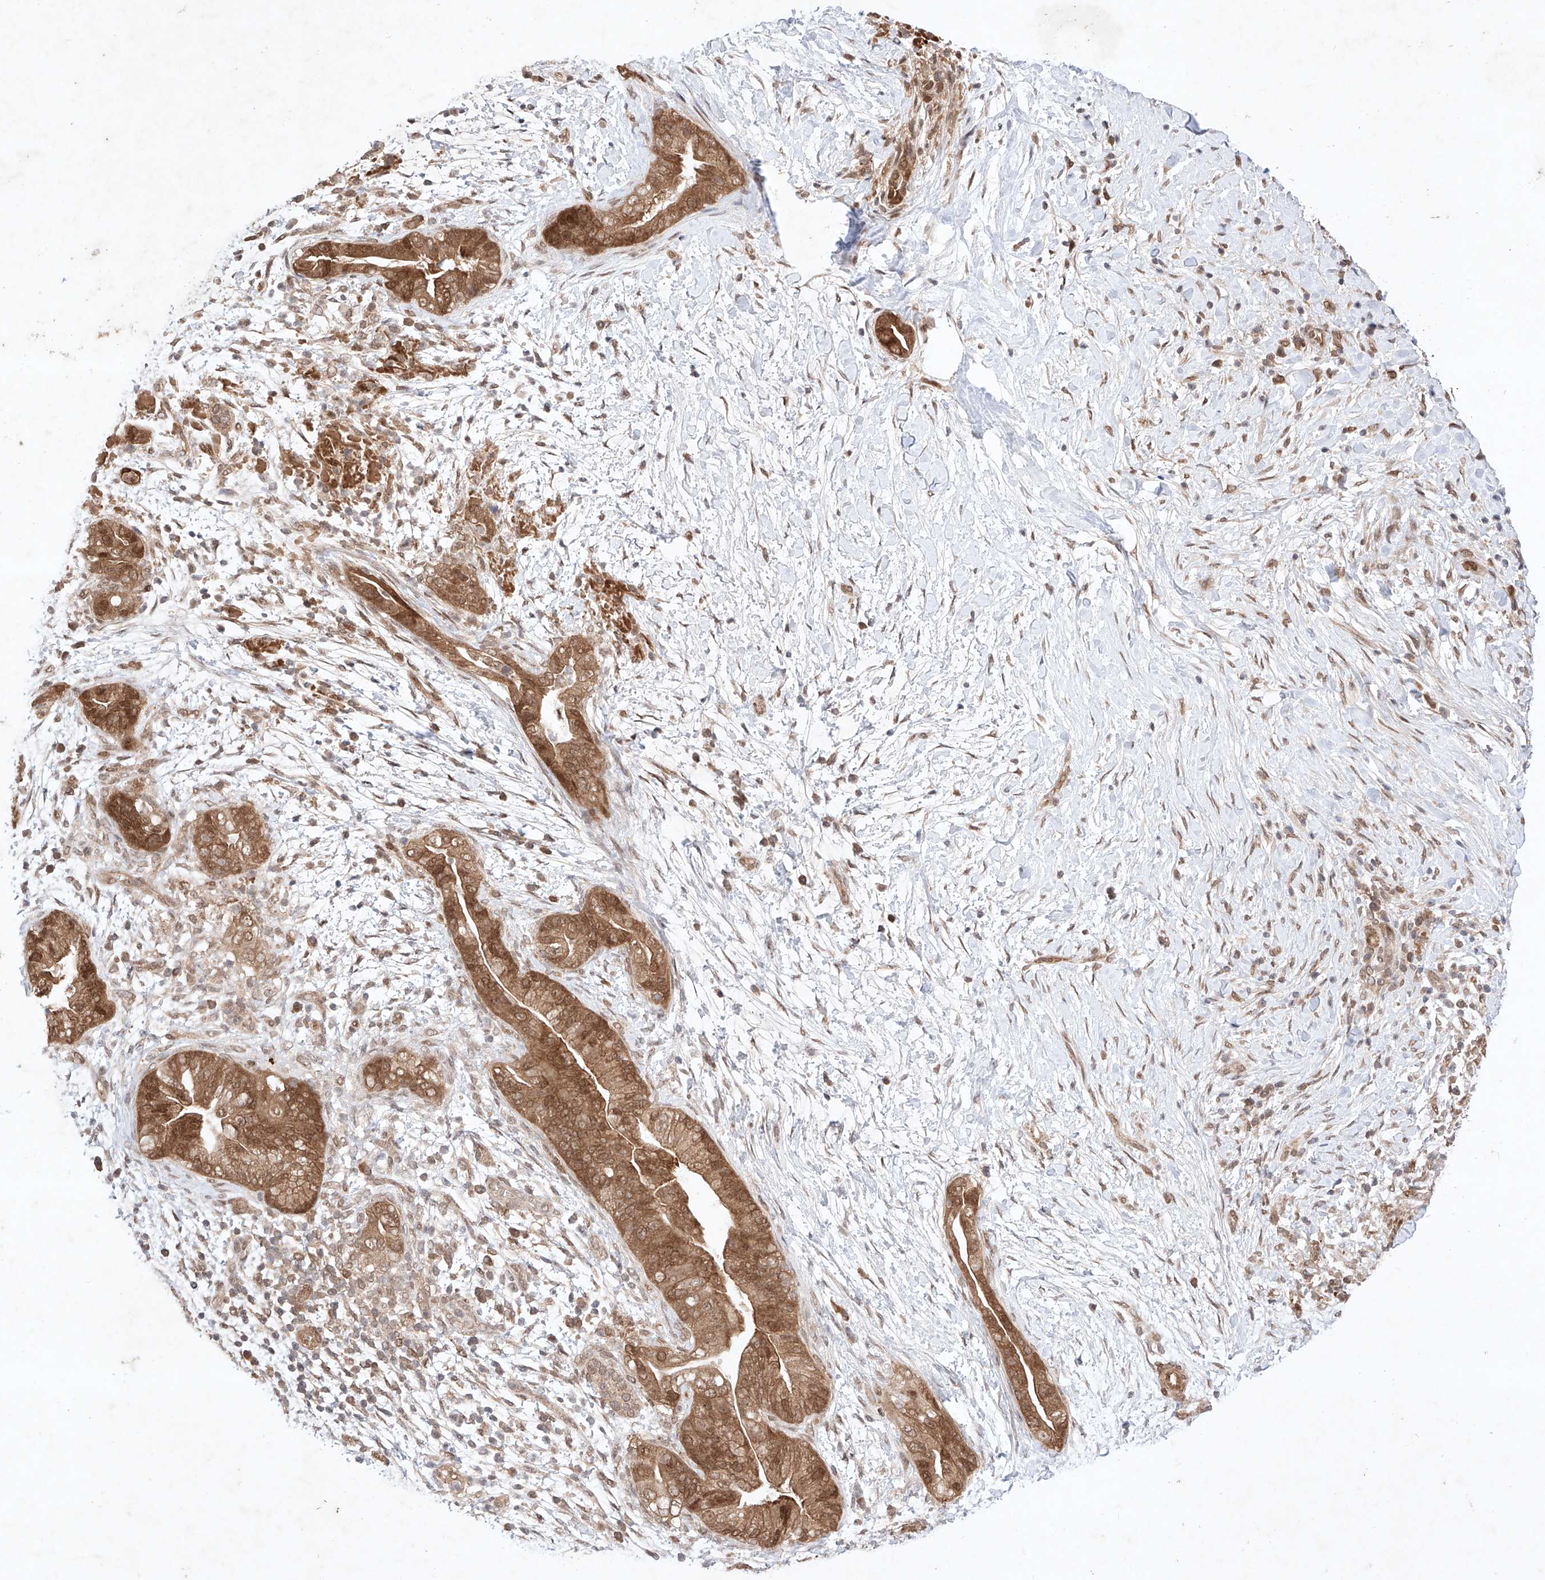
{"staining": {"intensity": "moderate", "quantity": ">75%", "location": "cytoplasmic/membranous,nuclear"}, "tissue": "pancreatic cancer", "cell_type": "Tumor cells", "image_type": "cancer", "snomed": [{"axis": "morphology", "description": "Adenocarcinoma, NOS"}, {"axis": "topography", "description": "Pancreas"}], "caption": "Protein staining reveals moderate cytoplasmic/membranous and nuclear staining in approximately >75% of tumor cells in pancreatic cancer (adenocarcinoma). Immunohistochemistry stains the protein of interest in brown and the nuclei are stained blue.", "gene": "ZNF124", "patient": {"sex": "male", "age": 75}}